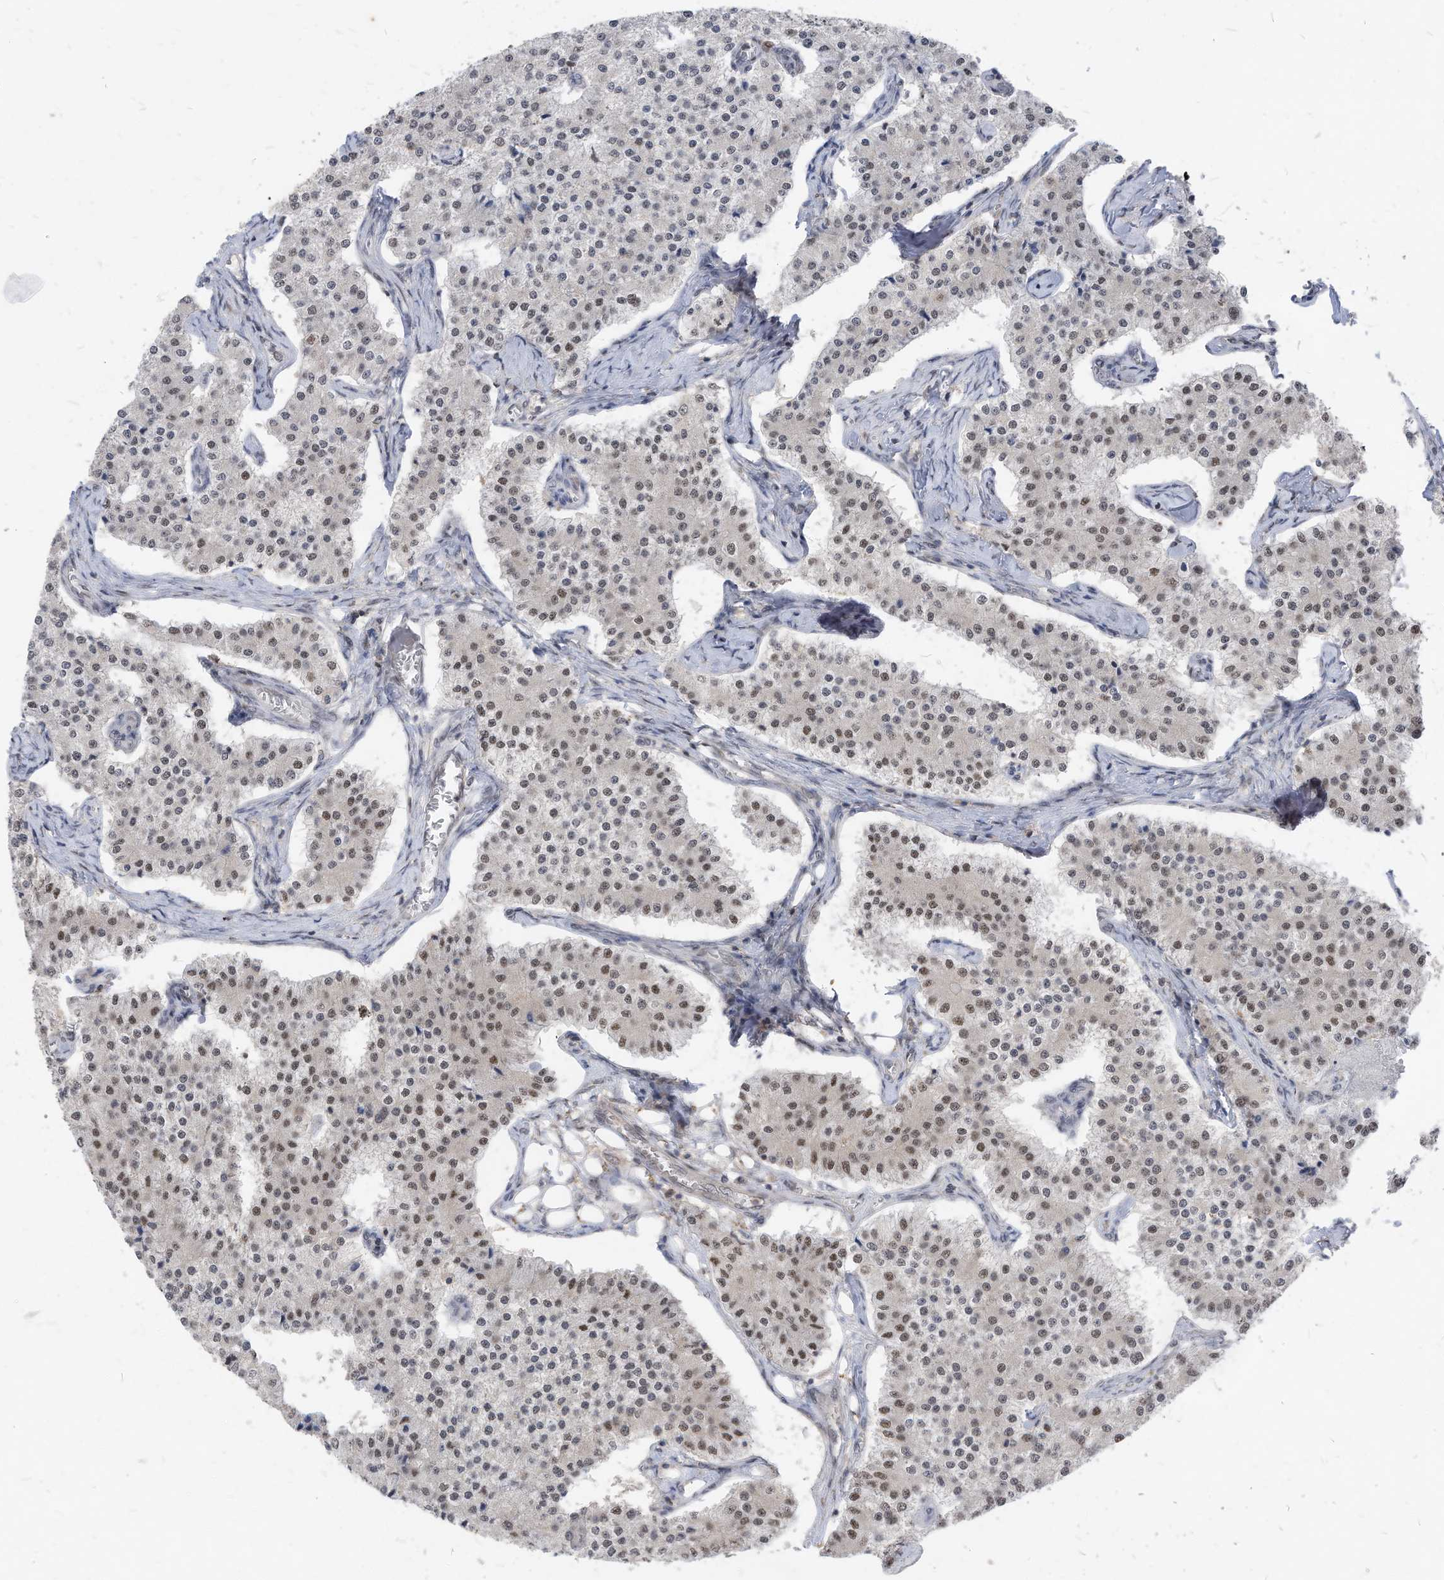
{"staining": {"intensity": "weak", "quantity": "25%-75%", "location": "nuclear"}, "tissue": "carcinoid", "cell_type": "Tumor cells", "image_type": "cancer", "snomed": [{"axis": "morphology", "description": "Carcinoid, malignant, NOS"}, {"axis": "topography", "description": "Colon"}], "caption": "Carcinoid stained for a protein (brown) displays weak nuclear positive positivity in approximately 25%-75% of tumor cells.", "gene": "KPNB1", "patient": {"sex": "female", "age": 52}}